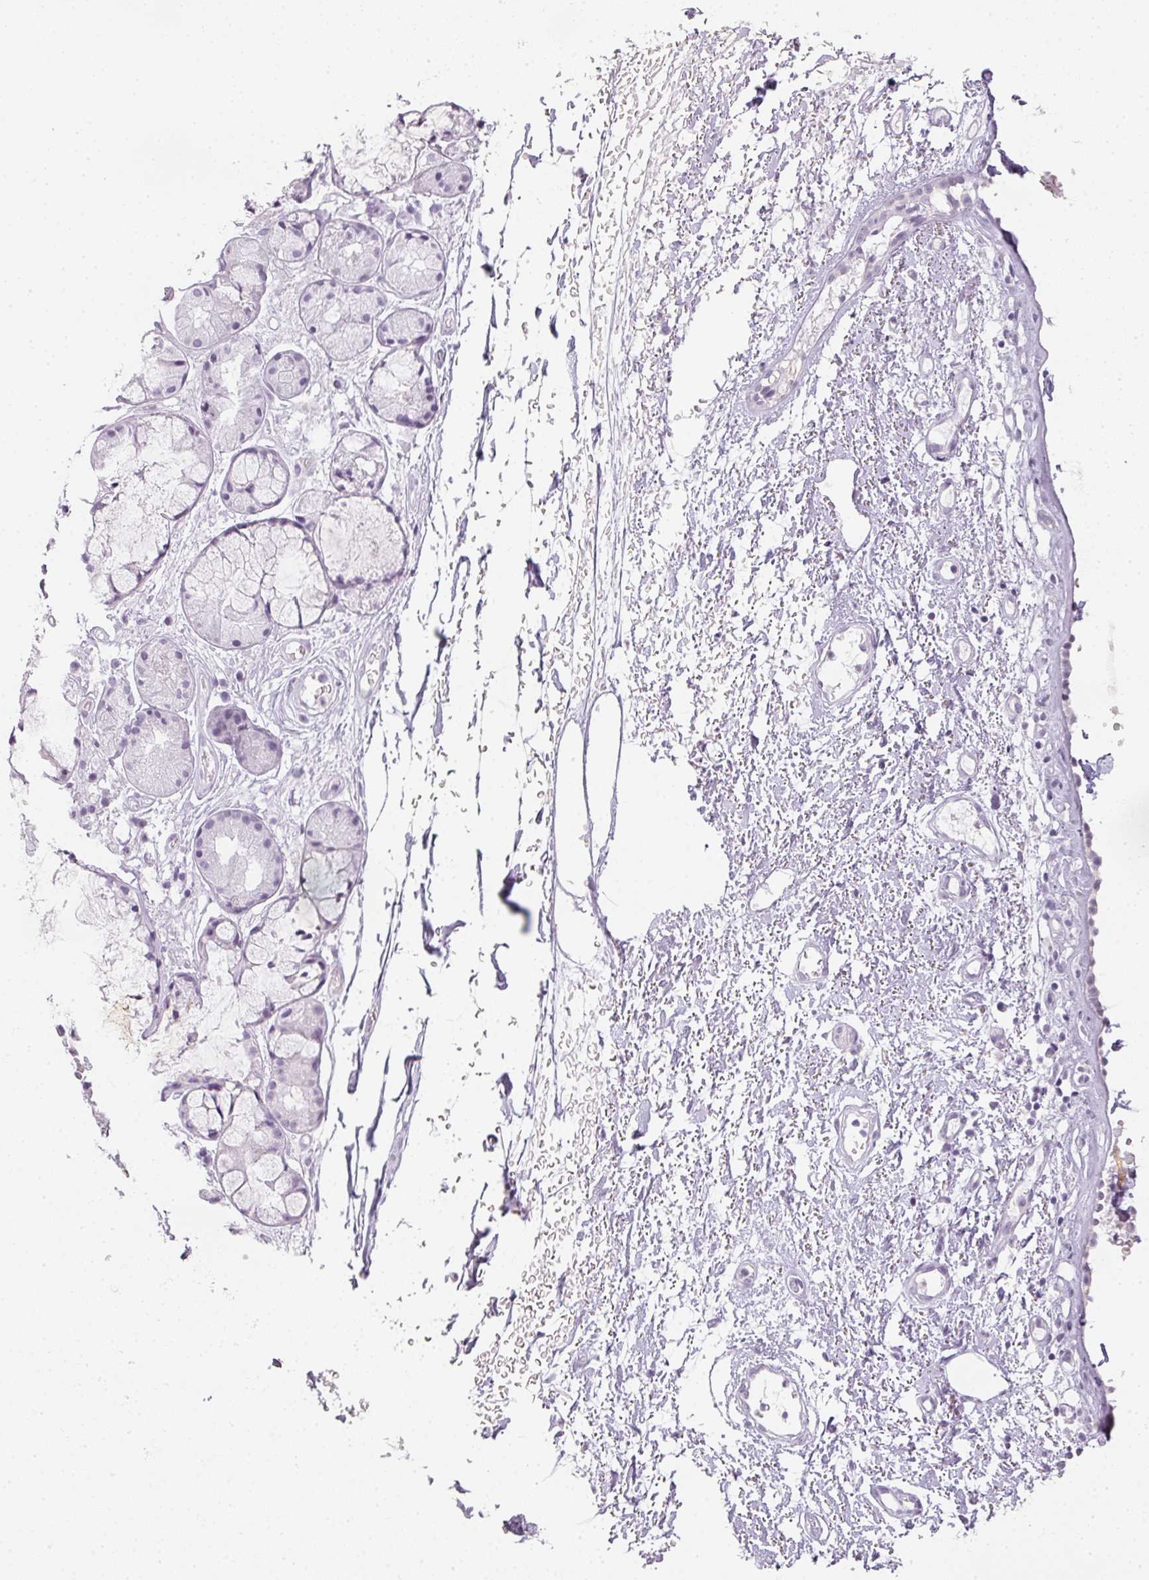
{"staining": {"intensity": "negative", "quantity": "none", "location": "none"}, "tissue": "nasopharynx", "cell_type": "Respiratory epithelial cells", "image_type": "normal", "snomed": [{"axis": "morphology", "description": "Normal tissue, NOS"}, {"axis": "topography", "description": "Cartilage tissue"}, {"axis": "topography", "description": "Nasopharynx"}], "caption": "The histopathology image displays no significant positivity in respiratory epithelial cells of nasopharynx.", "gene": "RBMY1A1", "patient": {"sex": "male", "age": 56}}